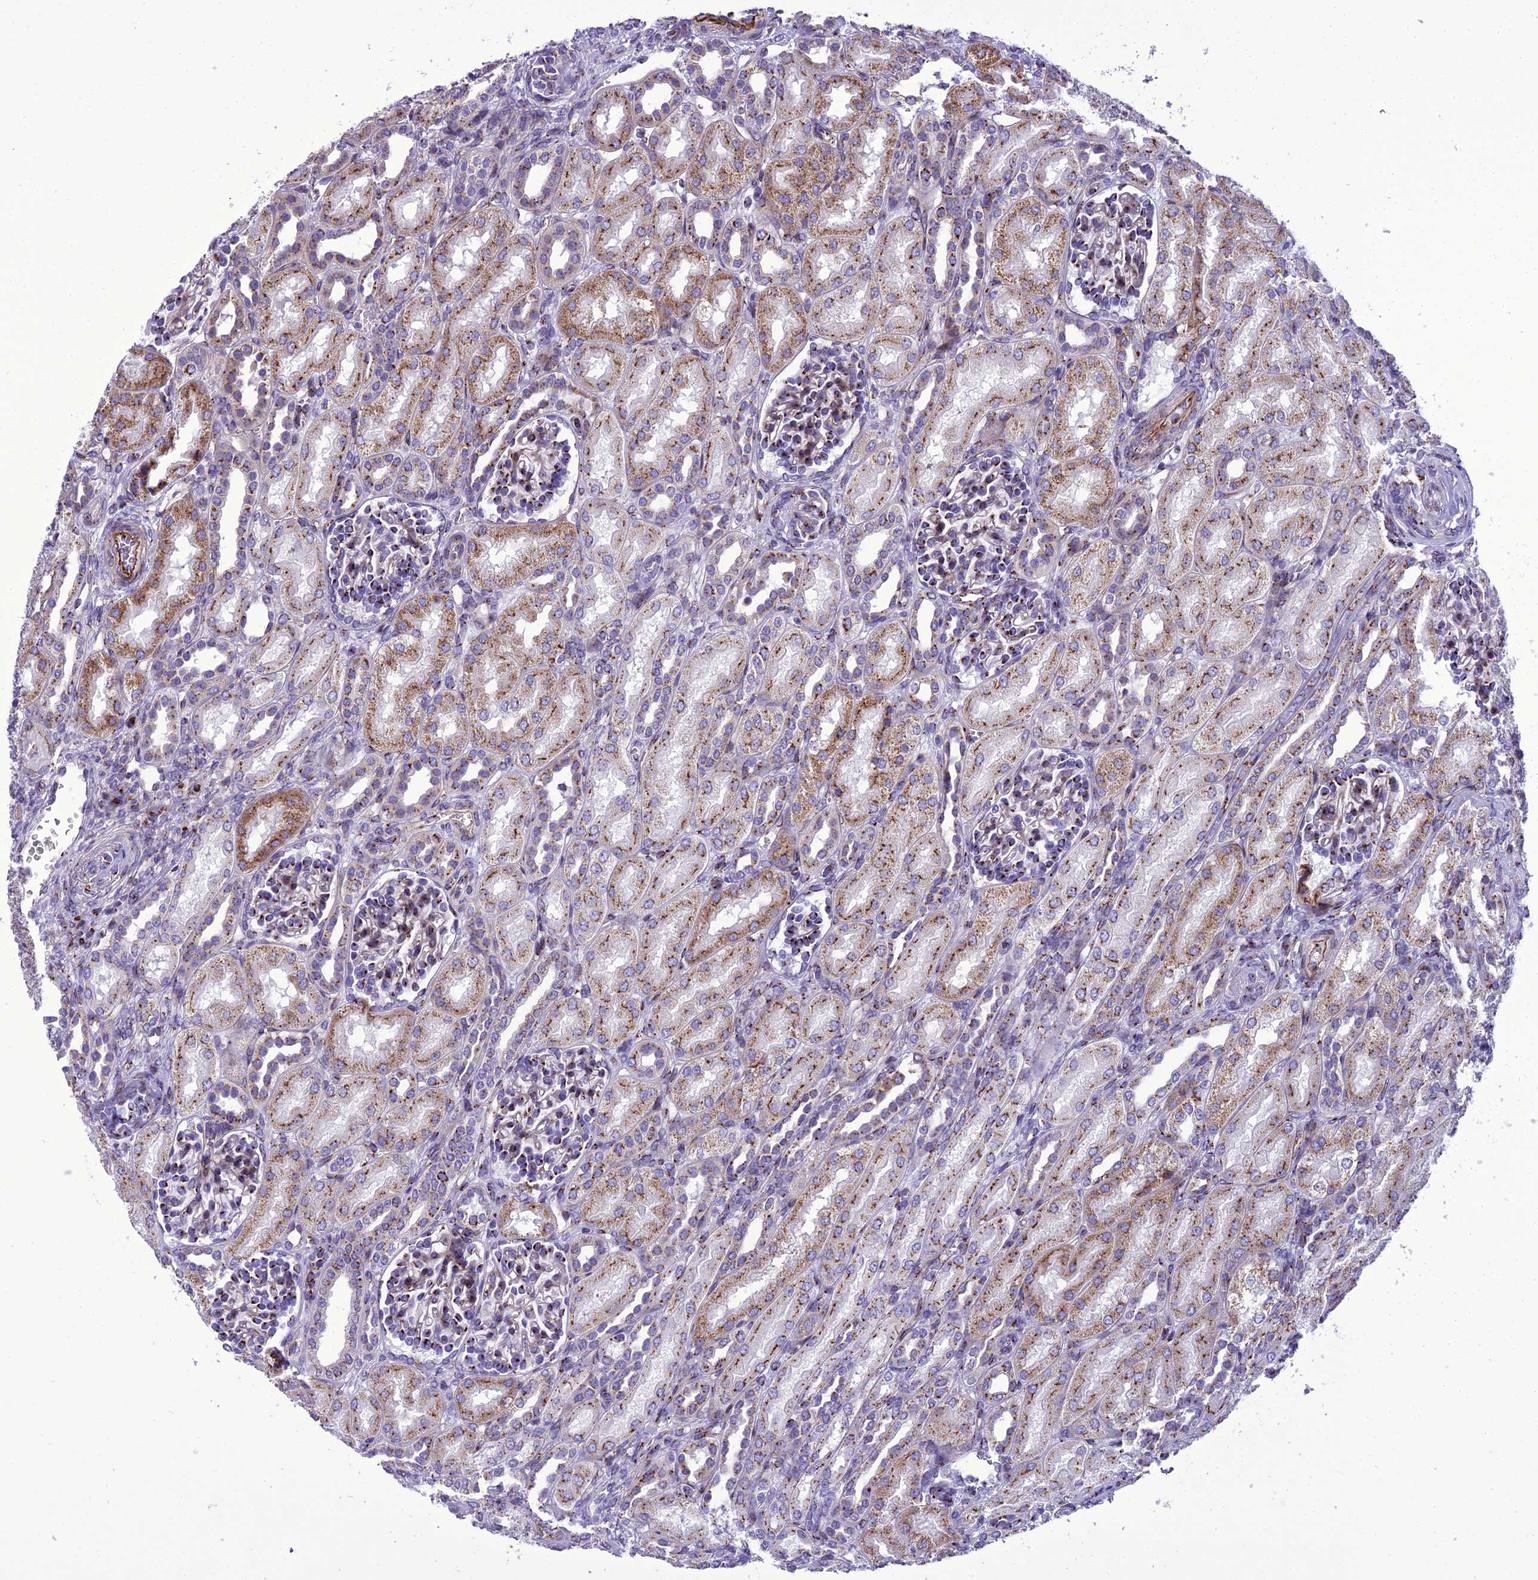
{"staining": {"intensity": "moderate", "quantity": ">75%", "location": "cytoplasmic/membranous"}, "tissue": "kidney", "cell_type": "Cells in glomeruli", "image_type": "normal", "snomed": [{"axis": "morphology", "description": "Normal tissue, NOS"}, {"axis": "morphology", "description": "Neoplasm, malignant, NOS"}, {"axis": "topography", "description": "Kidney"}], "caption": "Kidney stained with DAB (3,3'-diaminobenzidine) immunohistochemistry (IHC) exhibits medium levels of moderate cytoplasmic/membranous positivity in about >75% of cells in glomeruli.", "gene": "GOLM2", "patient": {"sex": "female", "age": 1}}